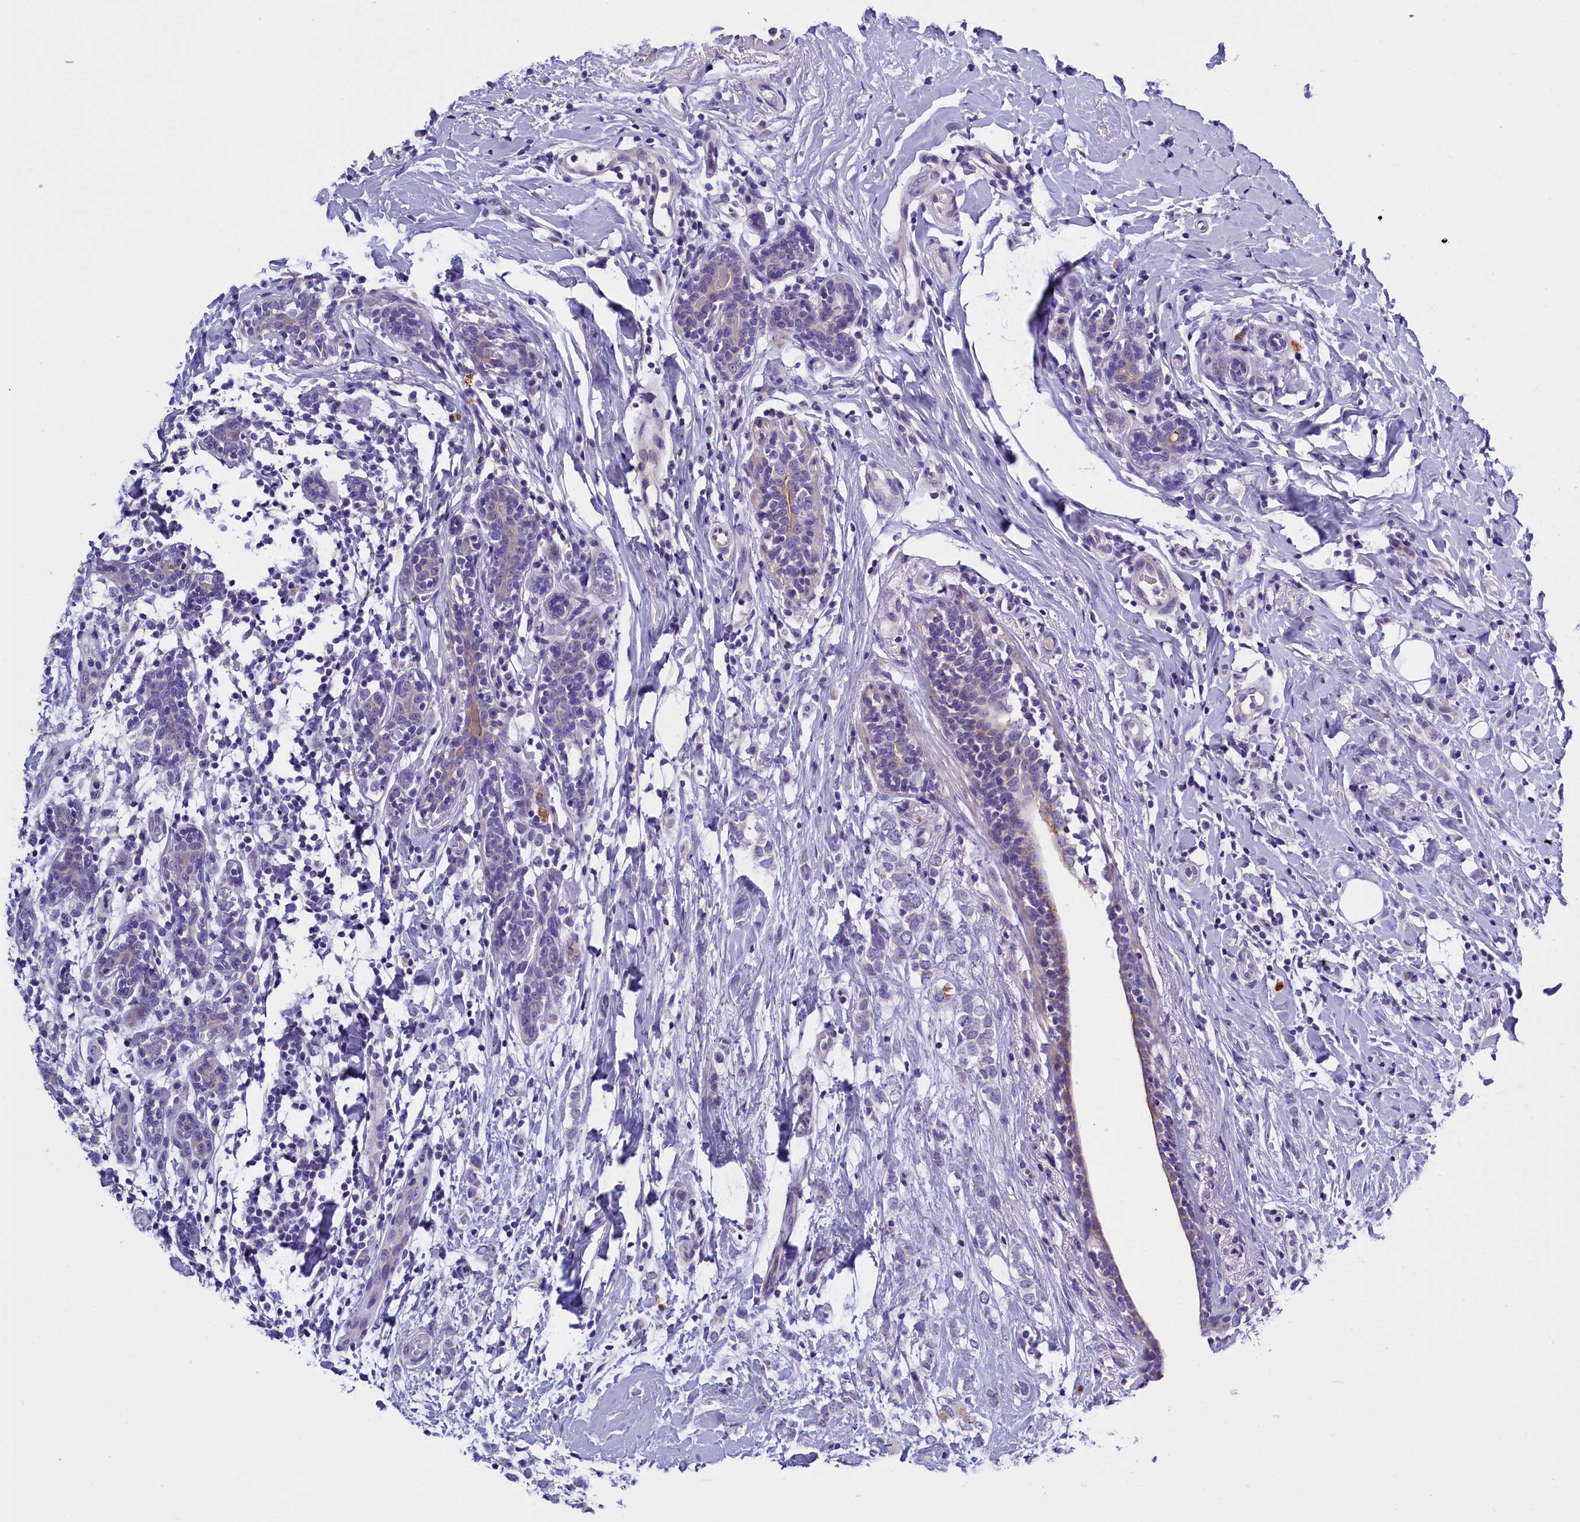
{"staining": {"intensity": "negative", "quantity": "none", "location": "none"}, "tissue": "breast cancer", "cell_type": "Tumor cells", "image_type": "cancer", "snomed": [{"axis": "morphology", "description": "Normal tissue, NOS"}, {"axis": "morphology", "description": "Lobular carcinoma"}, {"axis": "topography", "description": "Breast"}], "caption": "DAB immunohistochemical staining of human breast lobular carcinoma demonstrates no significant expression in tumor cells.", "gene": "RTTN", "patient": {"sex": "female", "age": 47}}